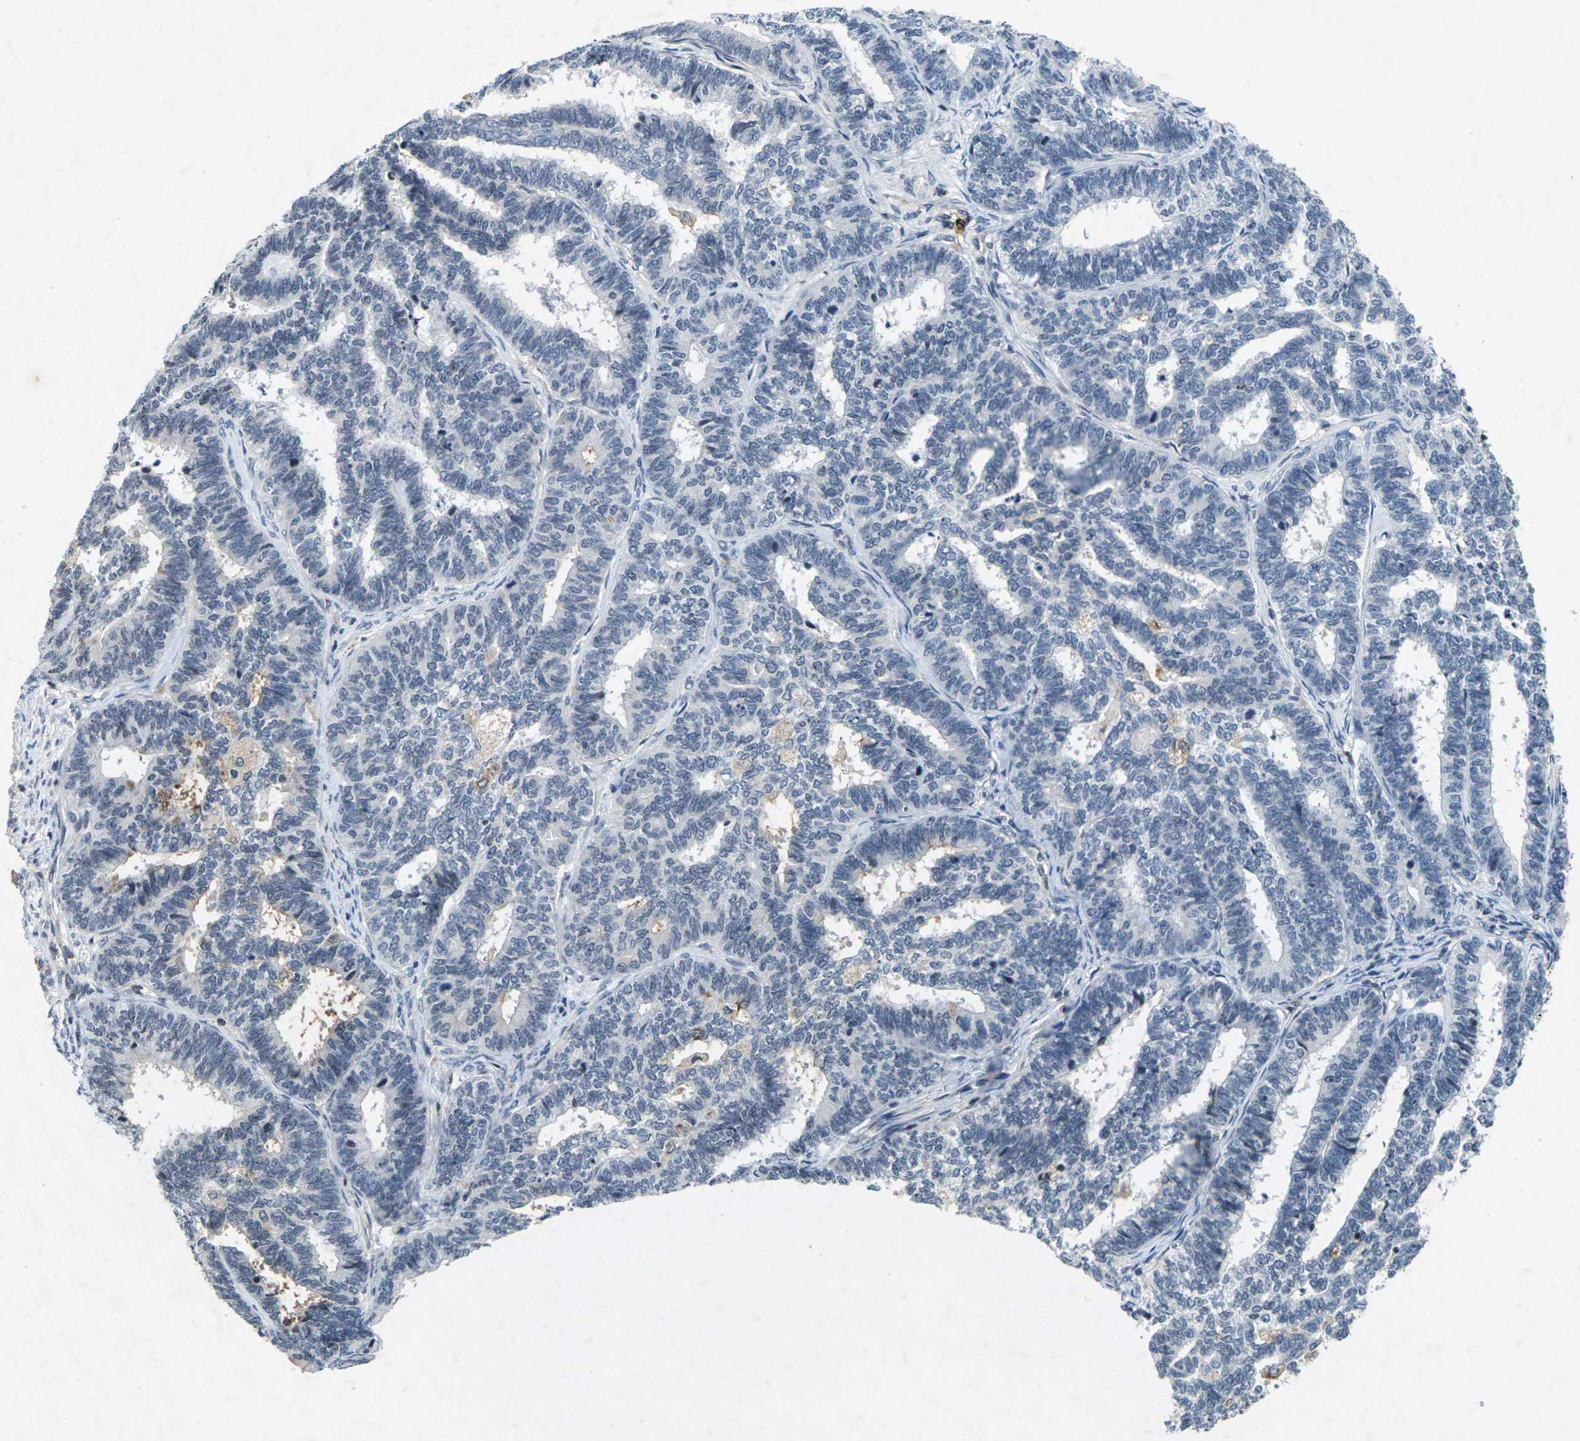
{"staining": {"intensity": "negative", "quantity": "none", "location": "none"}, "tissue": "endometrial cancer", "cell_type": "Tumor cells", "image_type": "cancer", "snomed": [{"axis": "morphology", "description": "Adenocarcinoma, NOS"}, {"axis": "topography", "description": "Endometrium"}], "caption": "Endometrial cancer (adenocarcinoma) was stained to show a protein in brown. There is no significant positivity in tumor cells.", "gene": "C1QC", "patient": {"sex": "female", "age": 70}}